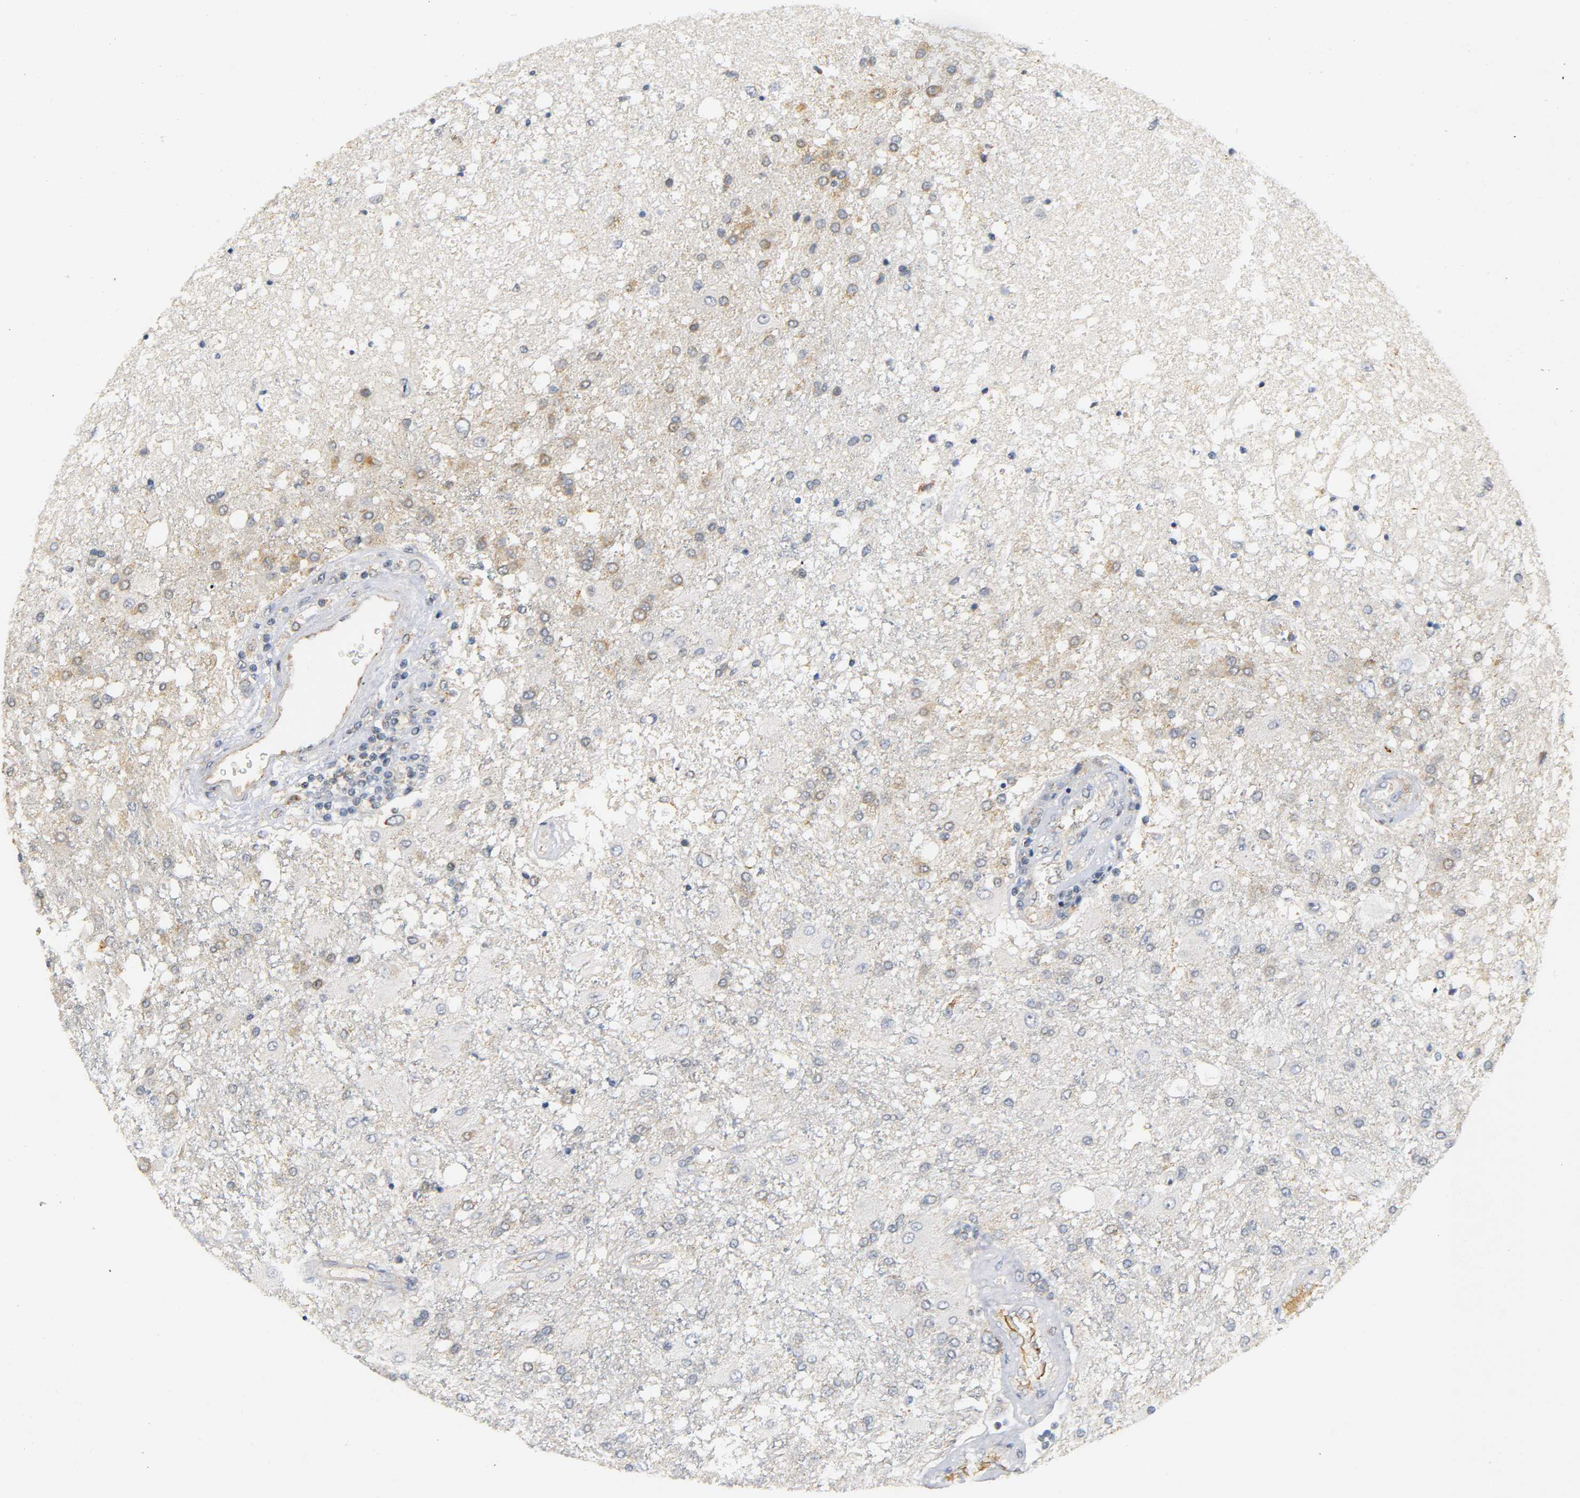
{"staining": {"intensity": "weak", "quantity": "25%-75%", "location": "cytoplasmic/membranous"}, "tissue": "glioma", "cell_type": "Tumor cells", "image_type": "cancer", "snomed": [{"axis": "morphology", "description": "Glioma, malignant, High grade"}, {"axis": "topography", "description": "Cerebral cortex"}], "caption": "A brown stain labels weak cytoplasmic/membranous expression of a protein in human malignant glioma (high-grade) tumor cells.", "gene": "NRP1", "patient": {"sex": "male", "age": 79}}